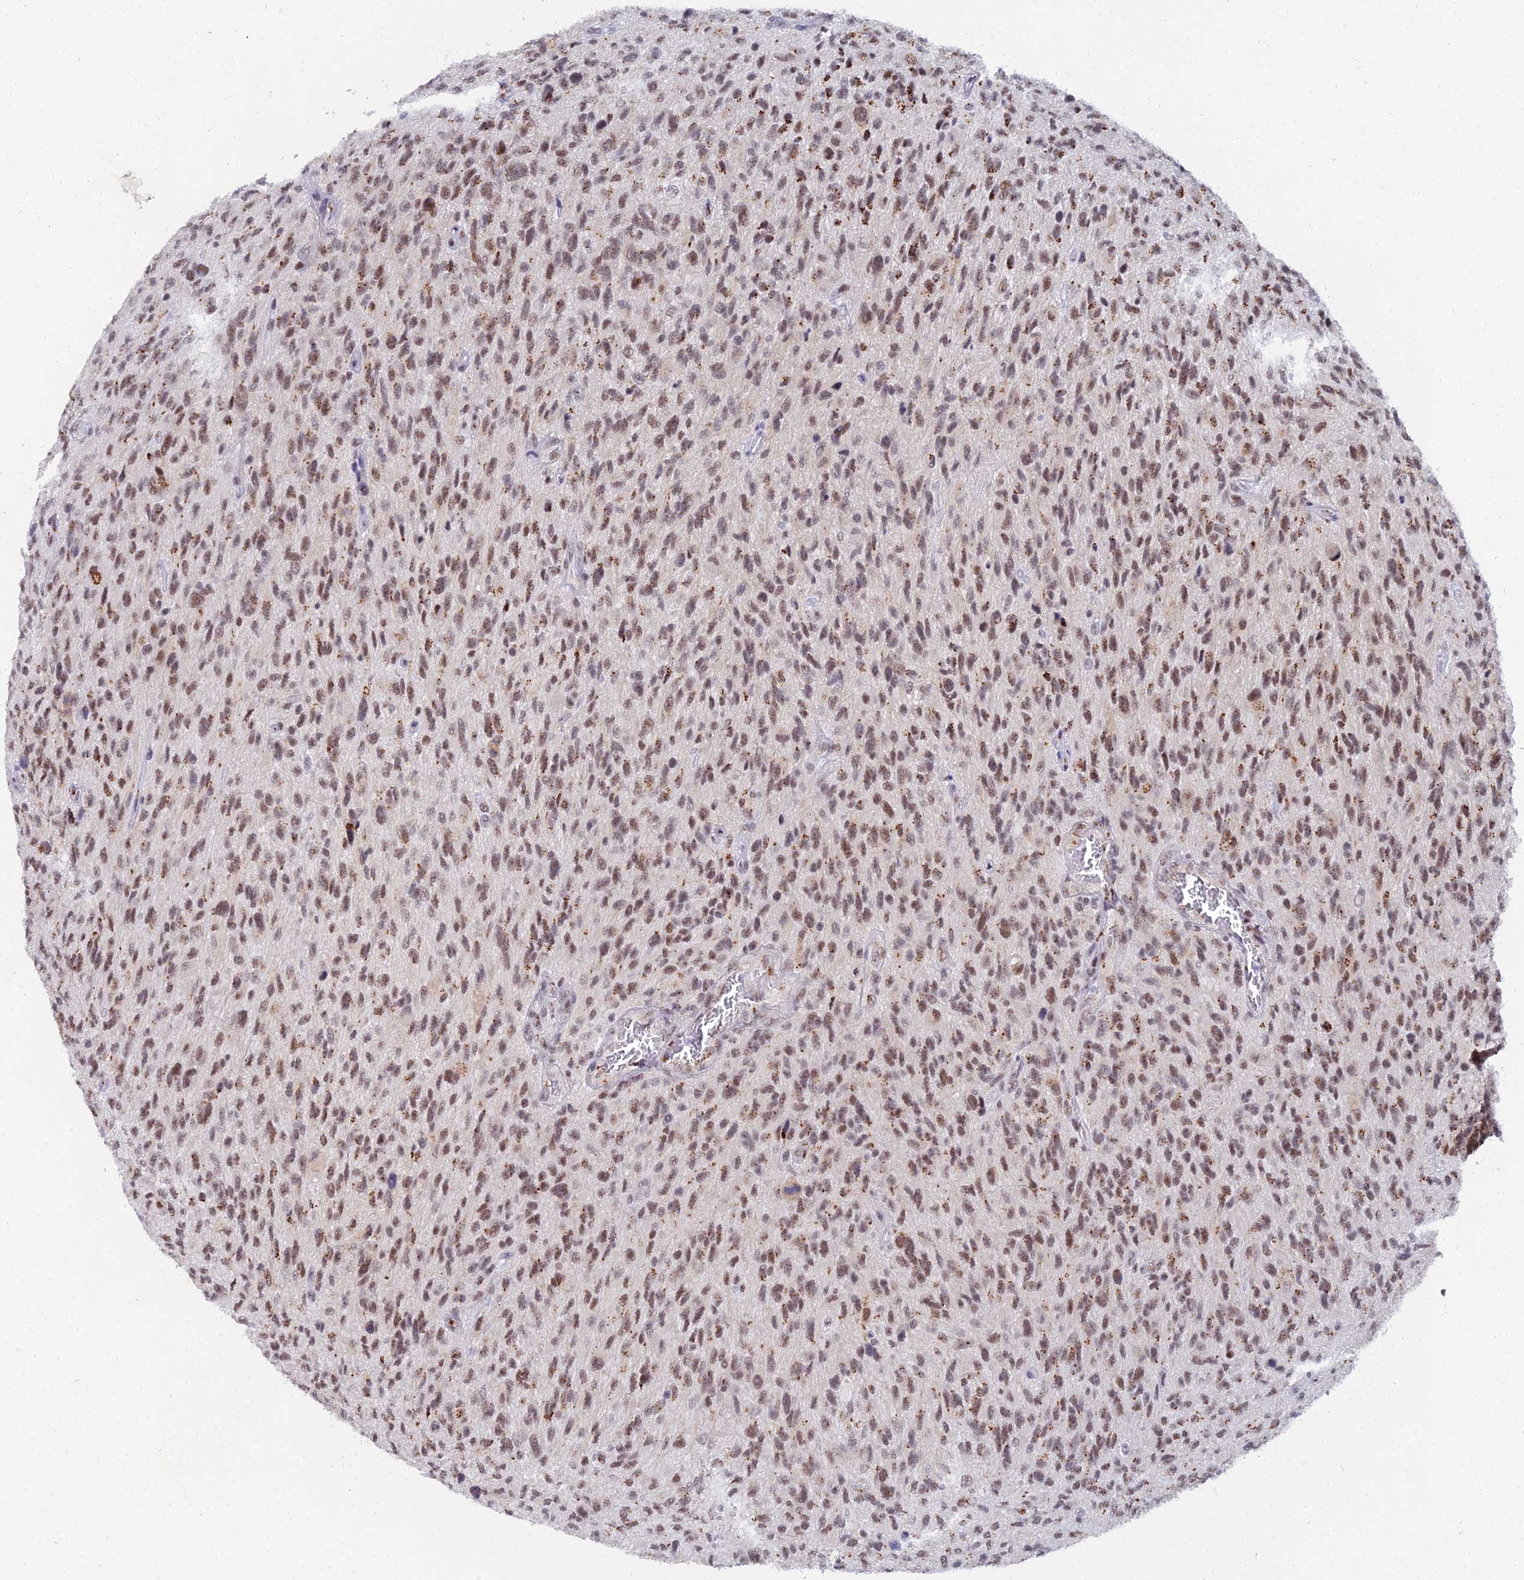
{"staining": {"intensity": "moderate", "quantity": ">75%", "location": "cytoplasmic/membranous,nuclear"}, "tissue": "glioma", "cell_type": "Tumor cells", "image_type": "cancer", "snomed": [{"axis": "morphology", "description": "Glioma, malignant, High grade"}, {"axis": "topography", "description": "Brain"}], "caption": "Protein staining shows moderate cytoplasmic/membranous and nuclear expression in about >75% of tumor cells in glioma.", "gene": "THOC3", "patient": {"sex": "male", "age": 47}}